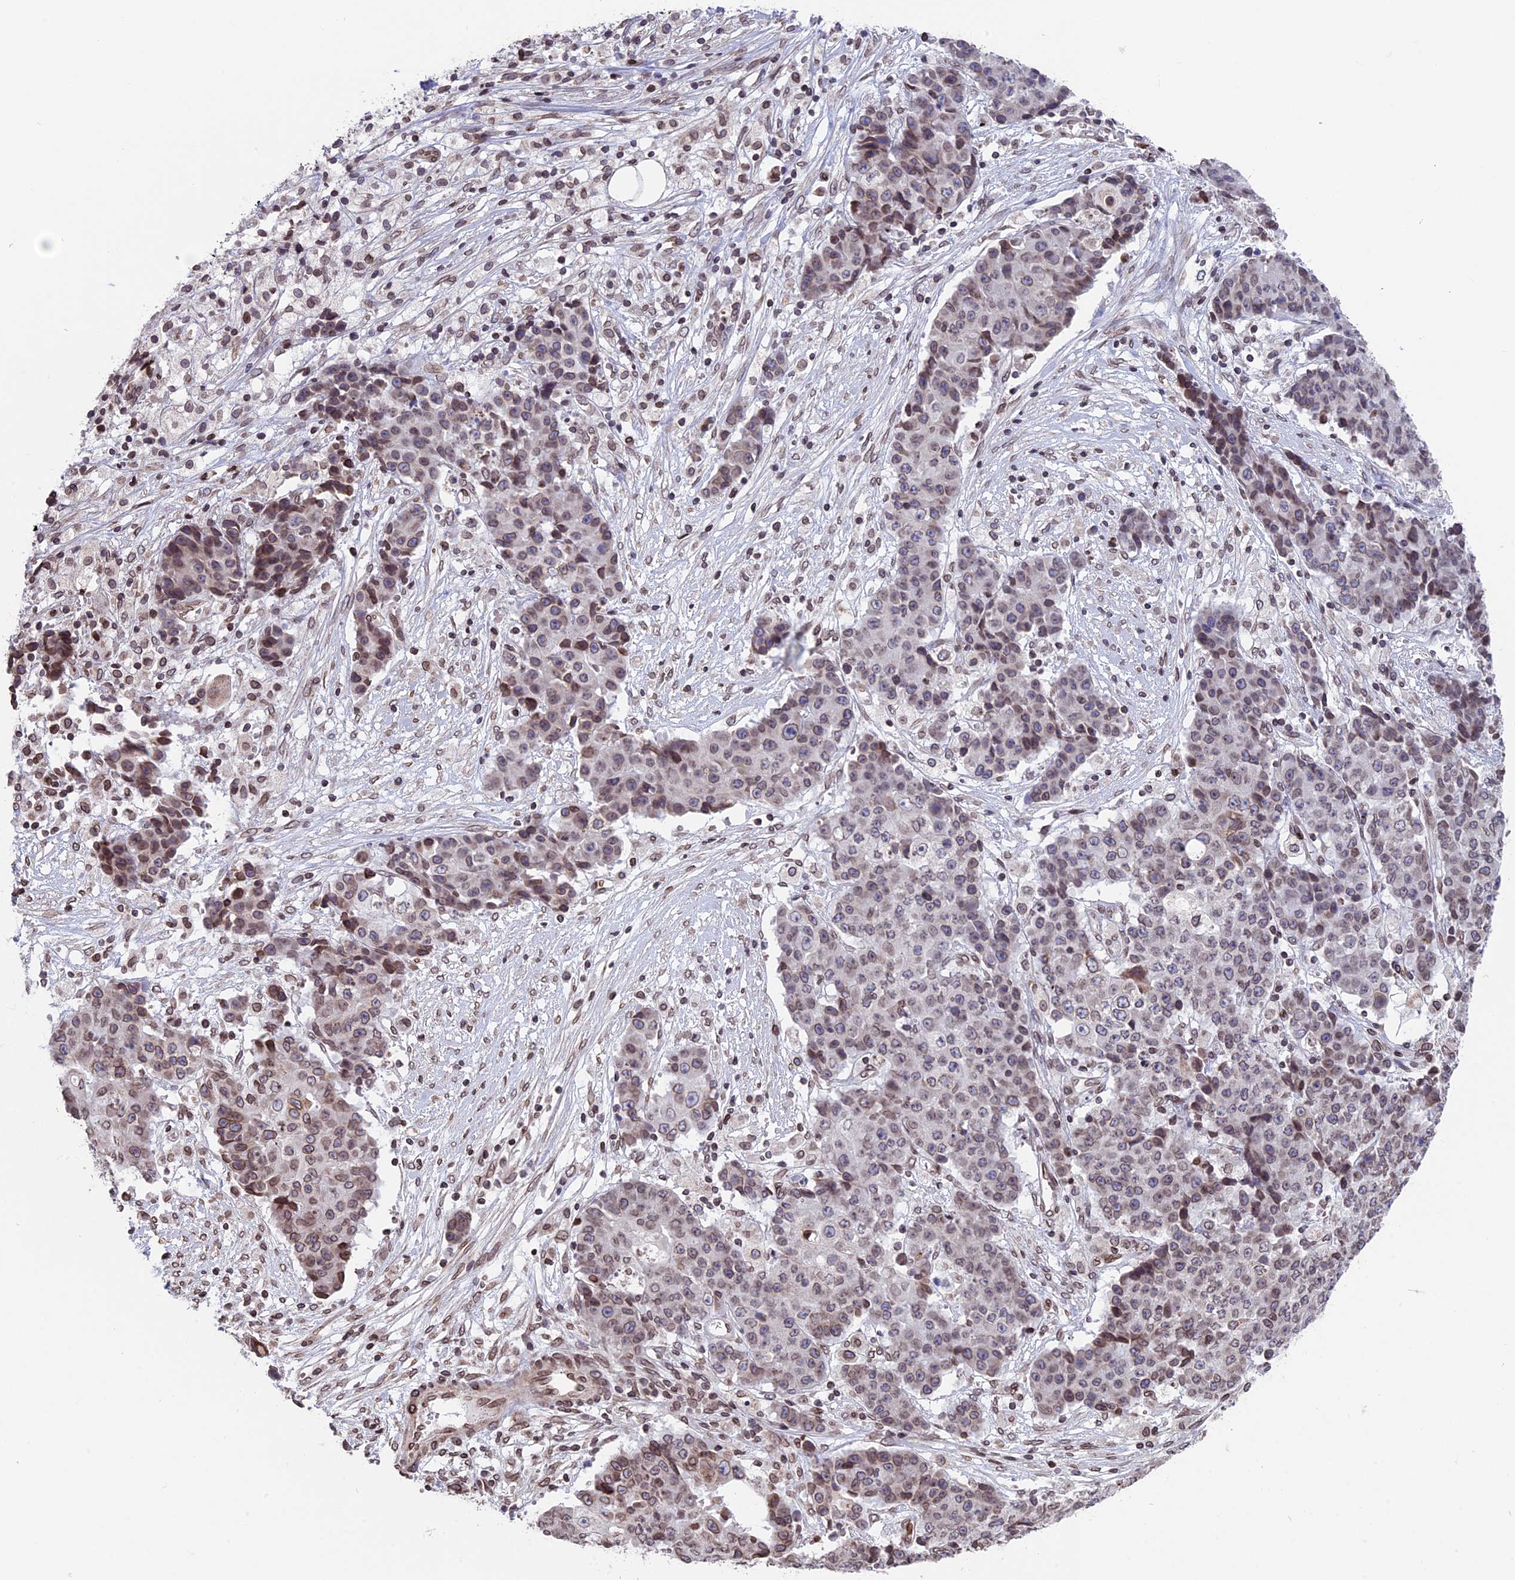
{"staining": {"intensity": "moderate", "quantity": ">75%", "location": "cytoplasmic/membranous,nuclear"}, "tissue": "ovarian cancer", "cell_type": "Tumor cells", "image_type": "cancer", "snomed": [{"axis": "morphology", "description": "Carcinoma, endometroid"}, {"axis": "topography", "description": "Ovary"}], "caption": "The photomicrograph displays a brown stain indicating the presence of a protein in the cytoplasmic/membranous and nuclear of tumor cells in ovarian endometroid carcinoma.", "gene": "PTCHD4", "patient": {"sex": "female", "age": 42}}